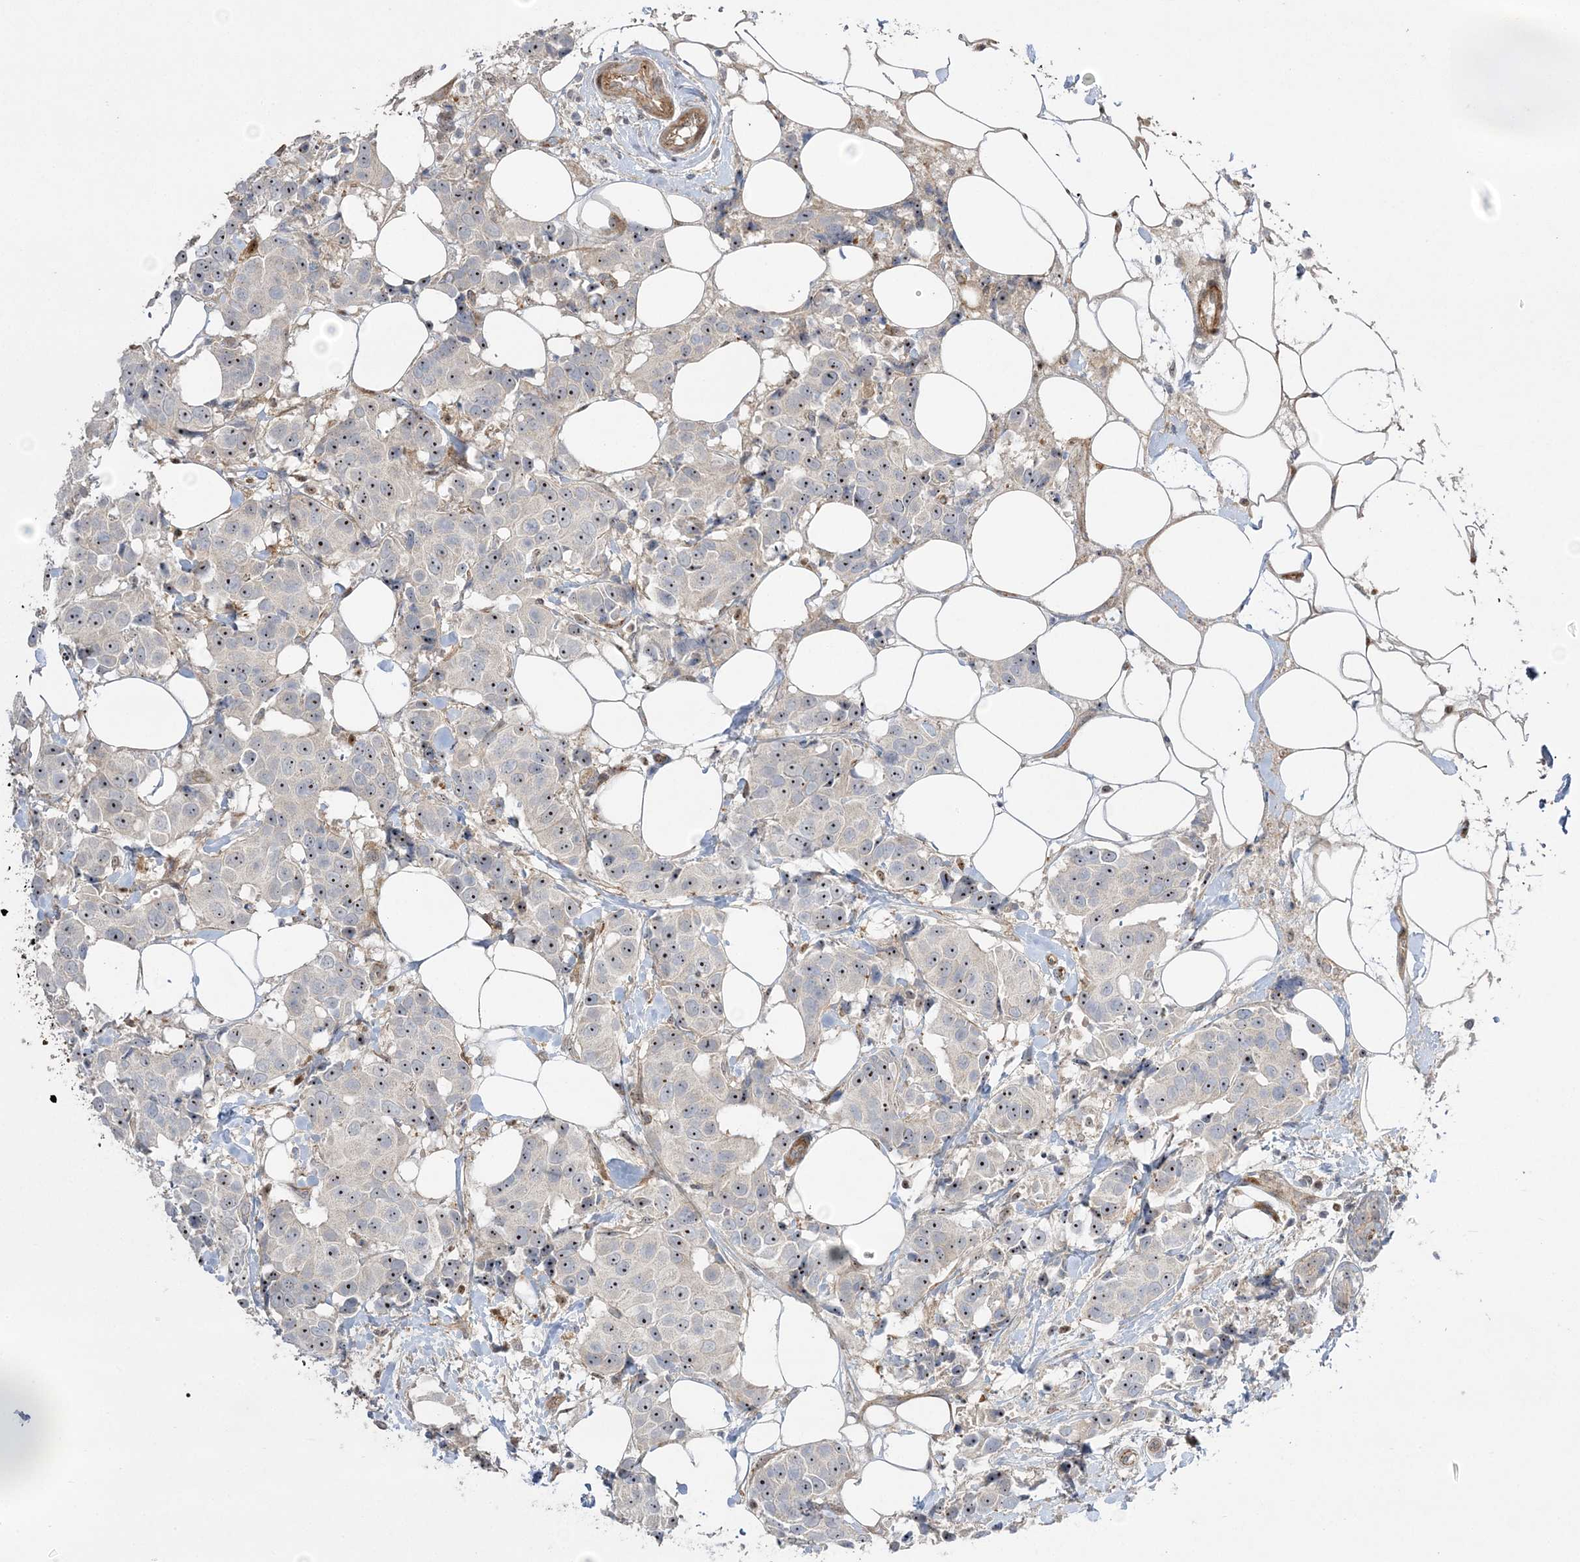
{"staining": {"intensity": "moderate", "quantity": ">75%", "location": "nuclear"}, "tissue": "breast cancer", "cell_type": "Tumor cells", "image_type": "cancer", "snomed": [{"axis": "morphology", "description": "Normal tissue, NOS"}, {"axis": "morphology", "description": "Duct carcinoma"}, {"axis": "topography", "description": "Breast"}], "caption": "The photomicrograph exhibits a brown stain indicating the presence of a protein in the nuclear of tumor cells in intraductal carcinoma (breast). (DAB IHC with brightfield microscopy, high magnification).", "gene": "NPM3", "patient": {"sex": "female", "age": 39}}